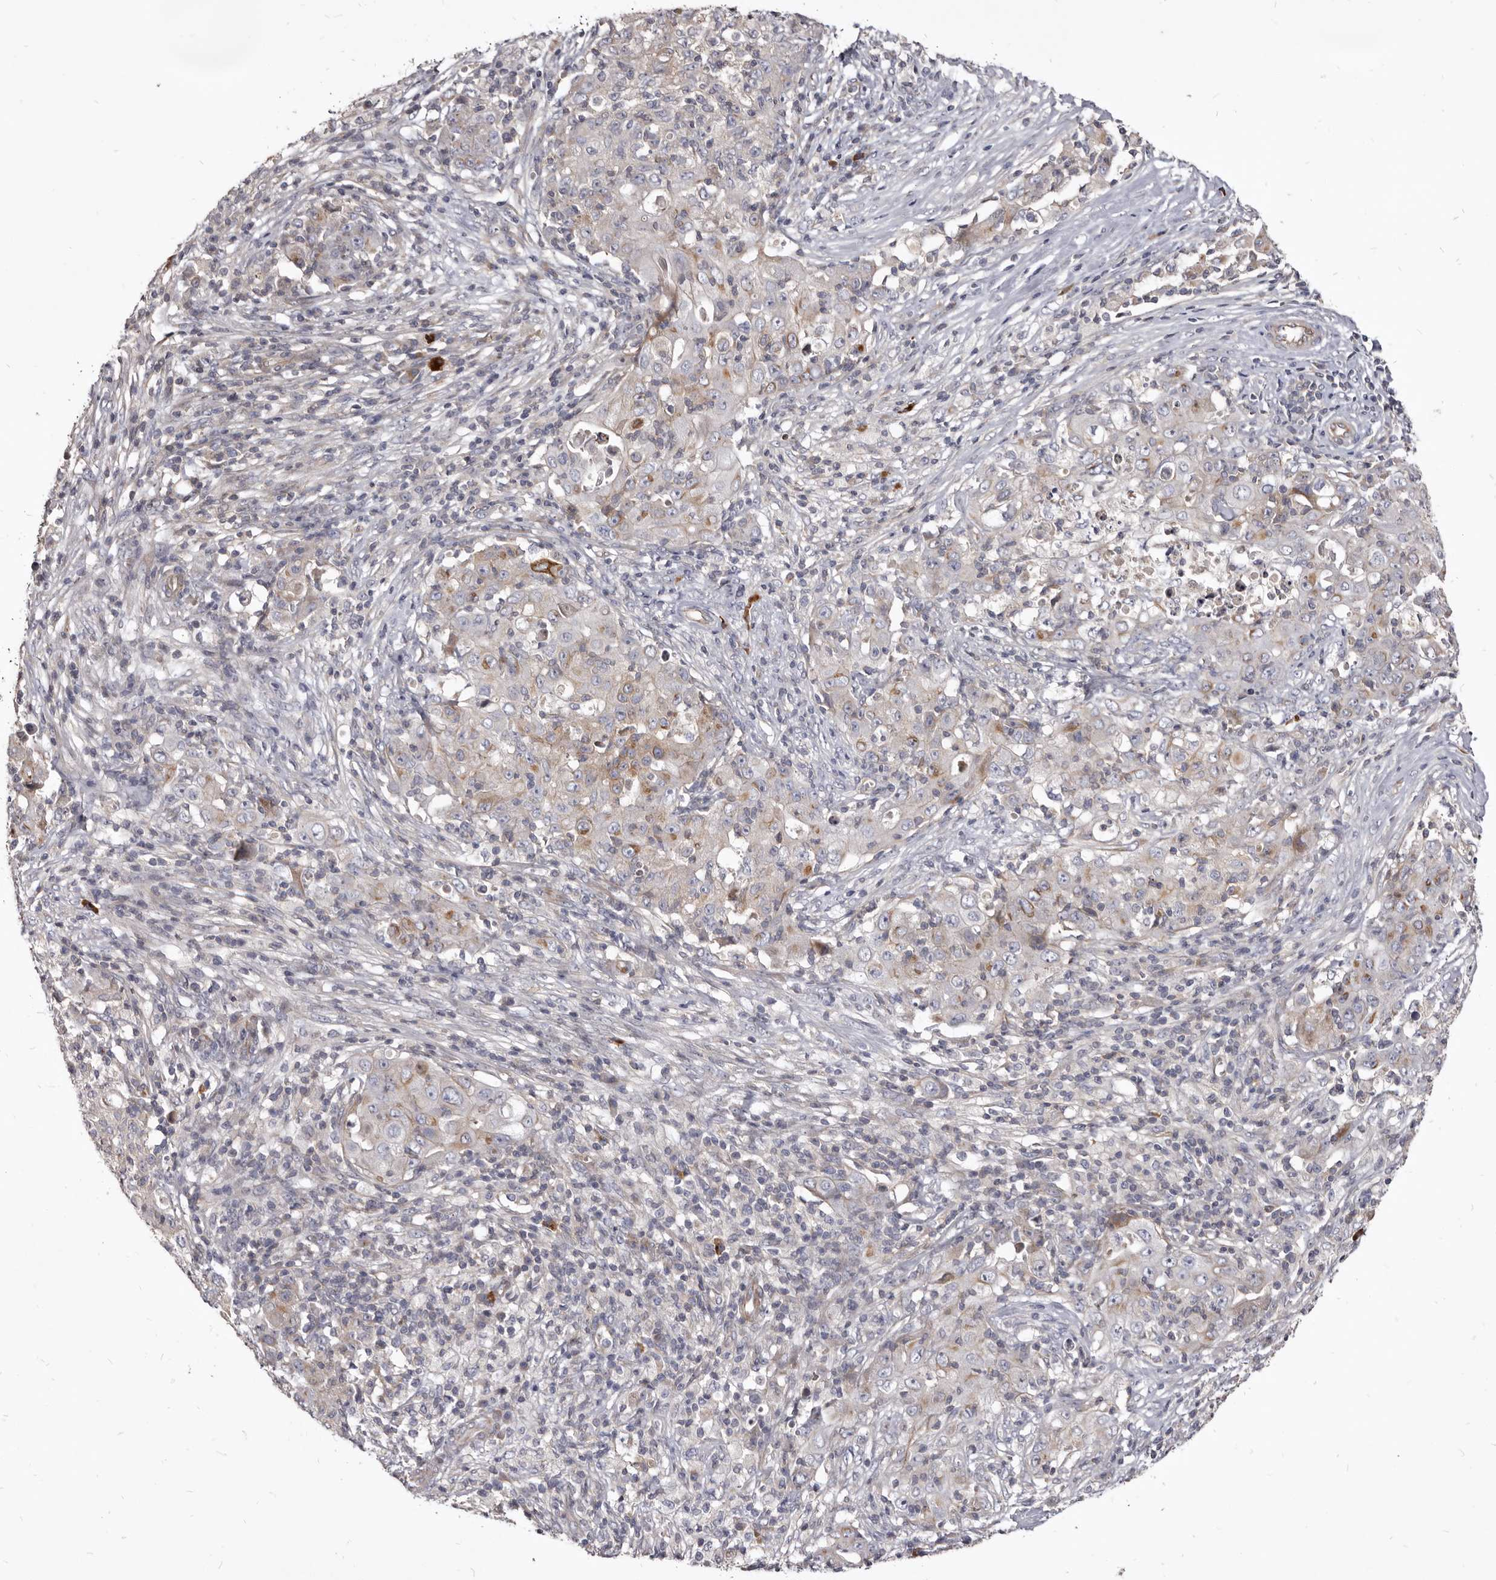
{"staining": {"intensity": "moderate", "quantity": "<25%", "location": "cytoplasmic/membranous"}, "tissue": "ovarian cancer", "cell_type": "Tumor cells", "image_type": "cancer", "snomed": [{"axis": "morphology", "description": "Carcinoma, endometroid"}, {"axis": "topography", "description": "Ovary"}], "caption": "High-magnification brightfield microscopy of ovarian cancer (endometroid carcinoma) stained with DAB (3,3'-diaminobenzidine) (brown) and counterstained with hematoxylin (blue). tumor cells exhibit moderate cytoplasmic/membranous staining is present in about<25% of cells.", "gene": "FAS", "patient": {"sex": "female", "age": 42}}